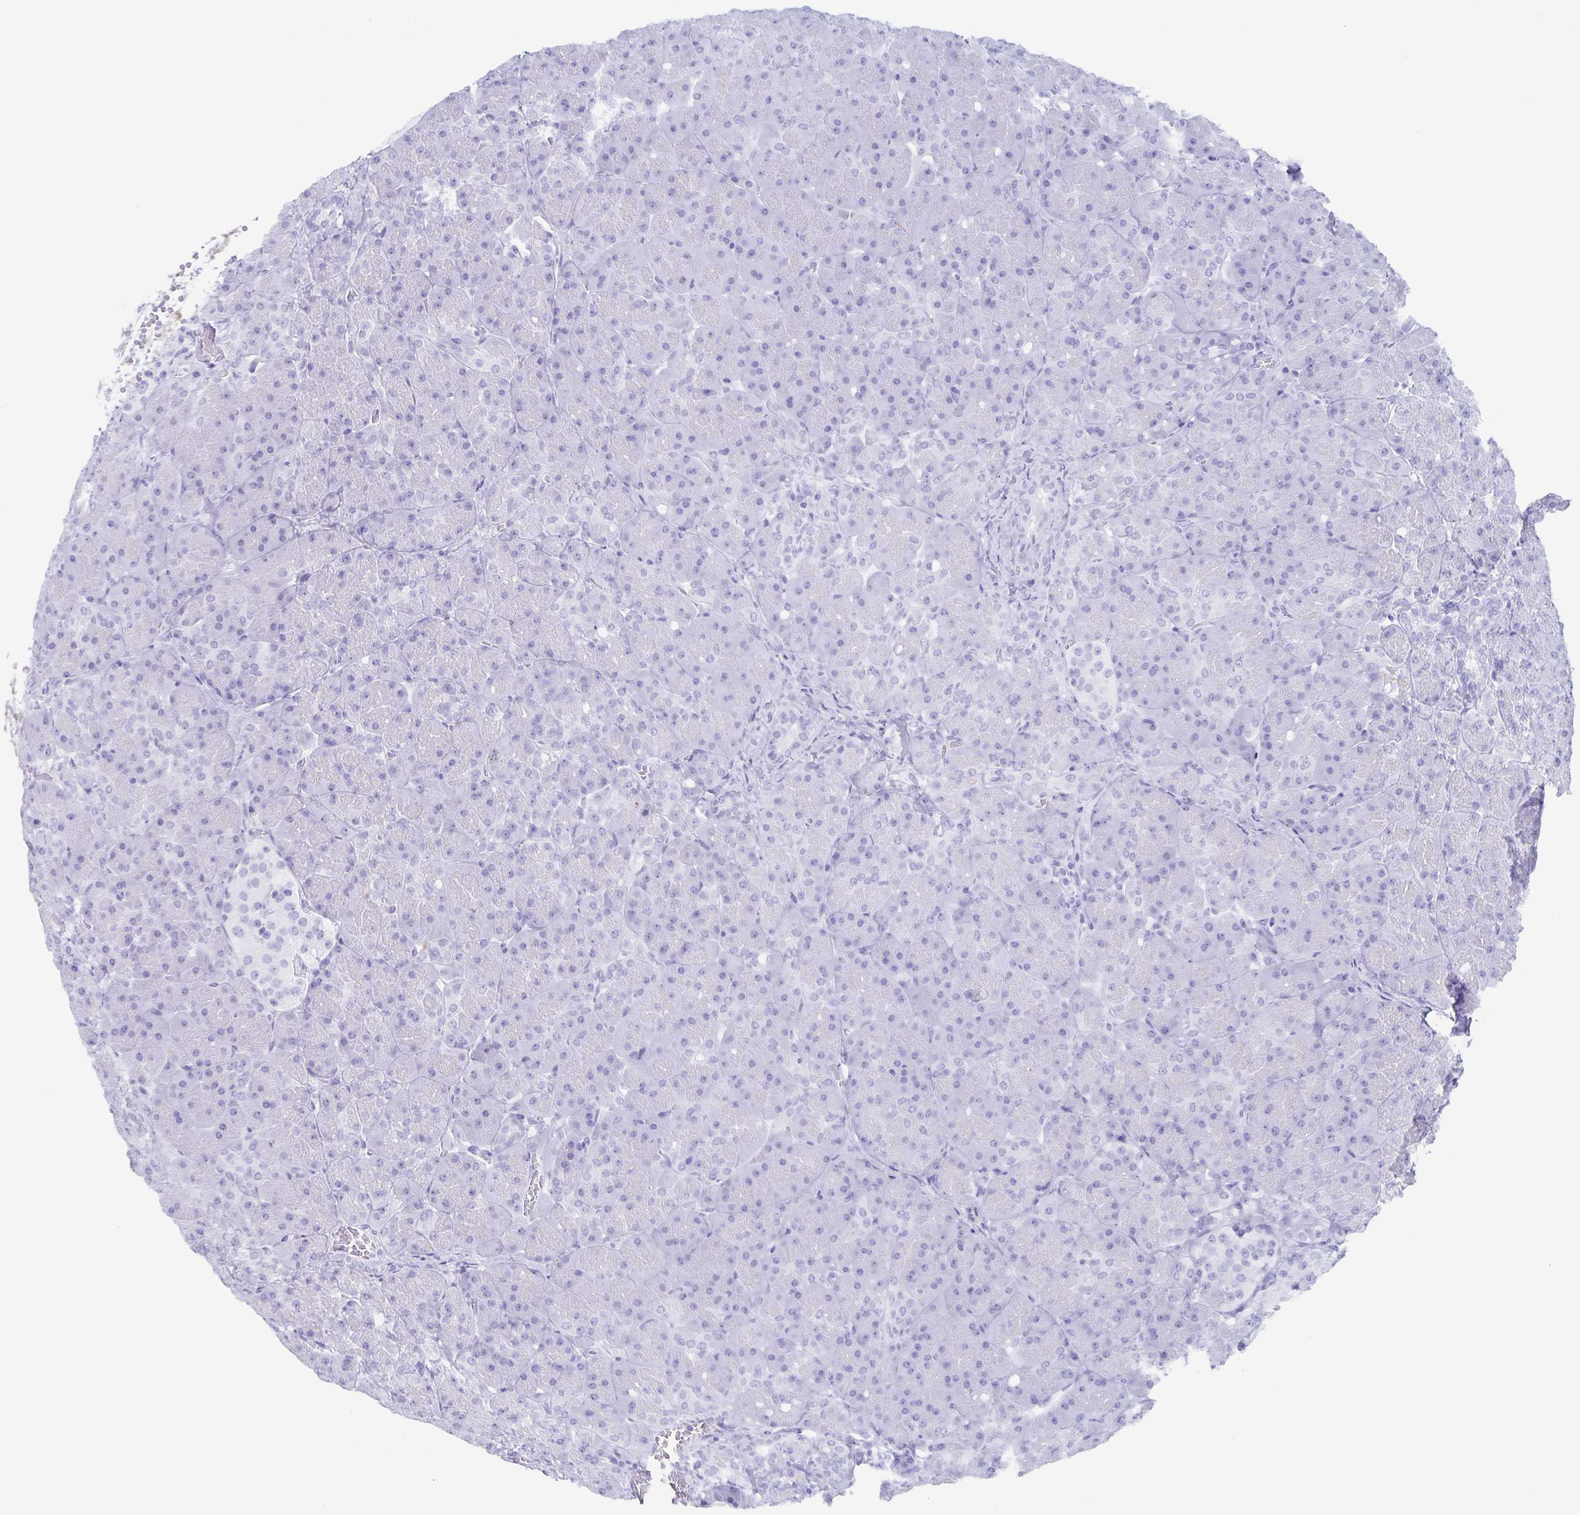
{"staining": {"intensity": "negative", "quantity": "none", "location": "none"}, "tissue": "pancreas", "cell_type": "Exocrine glandular cells", "image_type": "normal", "snomed": [{"axis": "morphology", "description": "Normal tissue, NOS"}, {"axis": "topography", "description": "Pancreas"}], "caption": "Immunohistochemical staining of unremarkable human pancreas reveals no significant positivity in exocrine glandular cells.", "gene": "AQP4", "patient": {"sex": "male", "age": 55}}